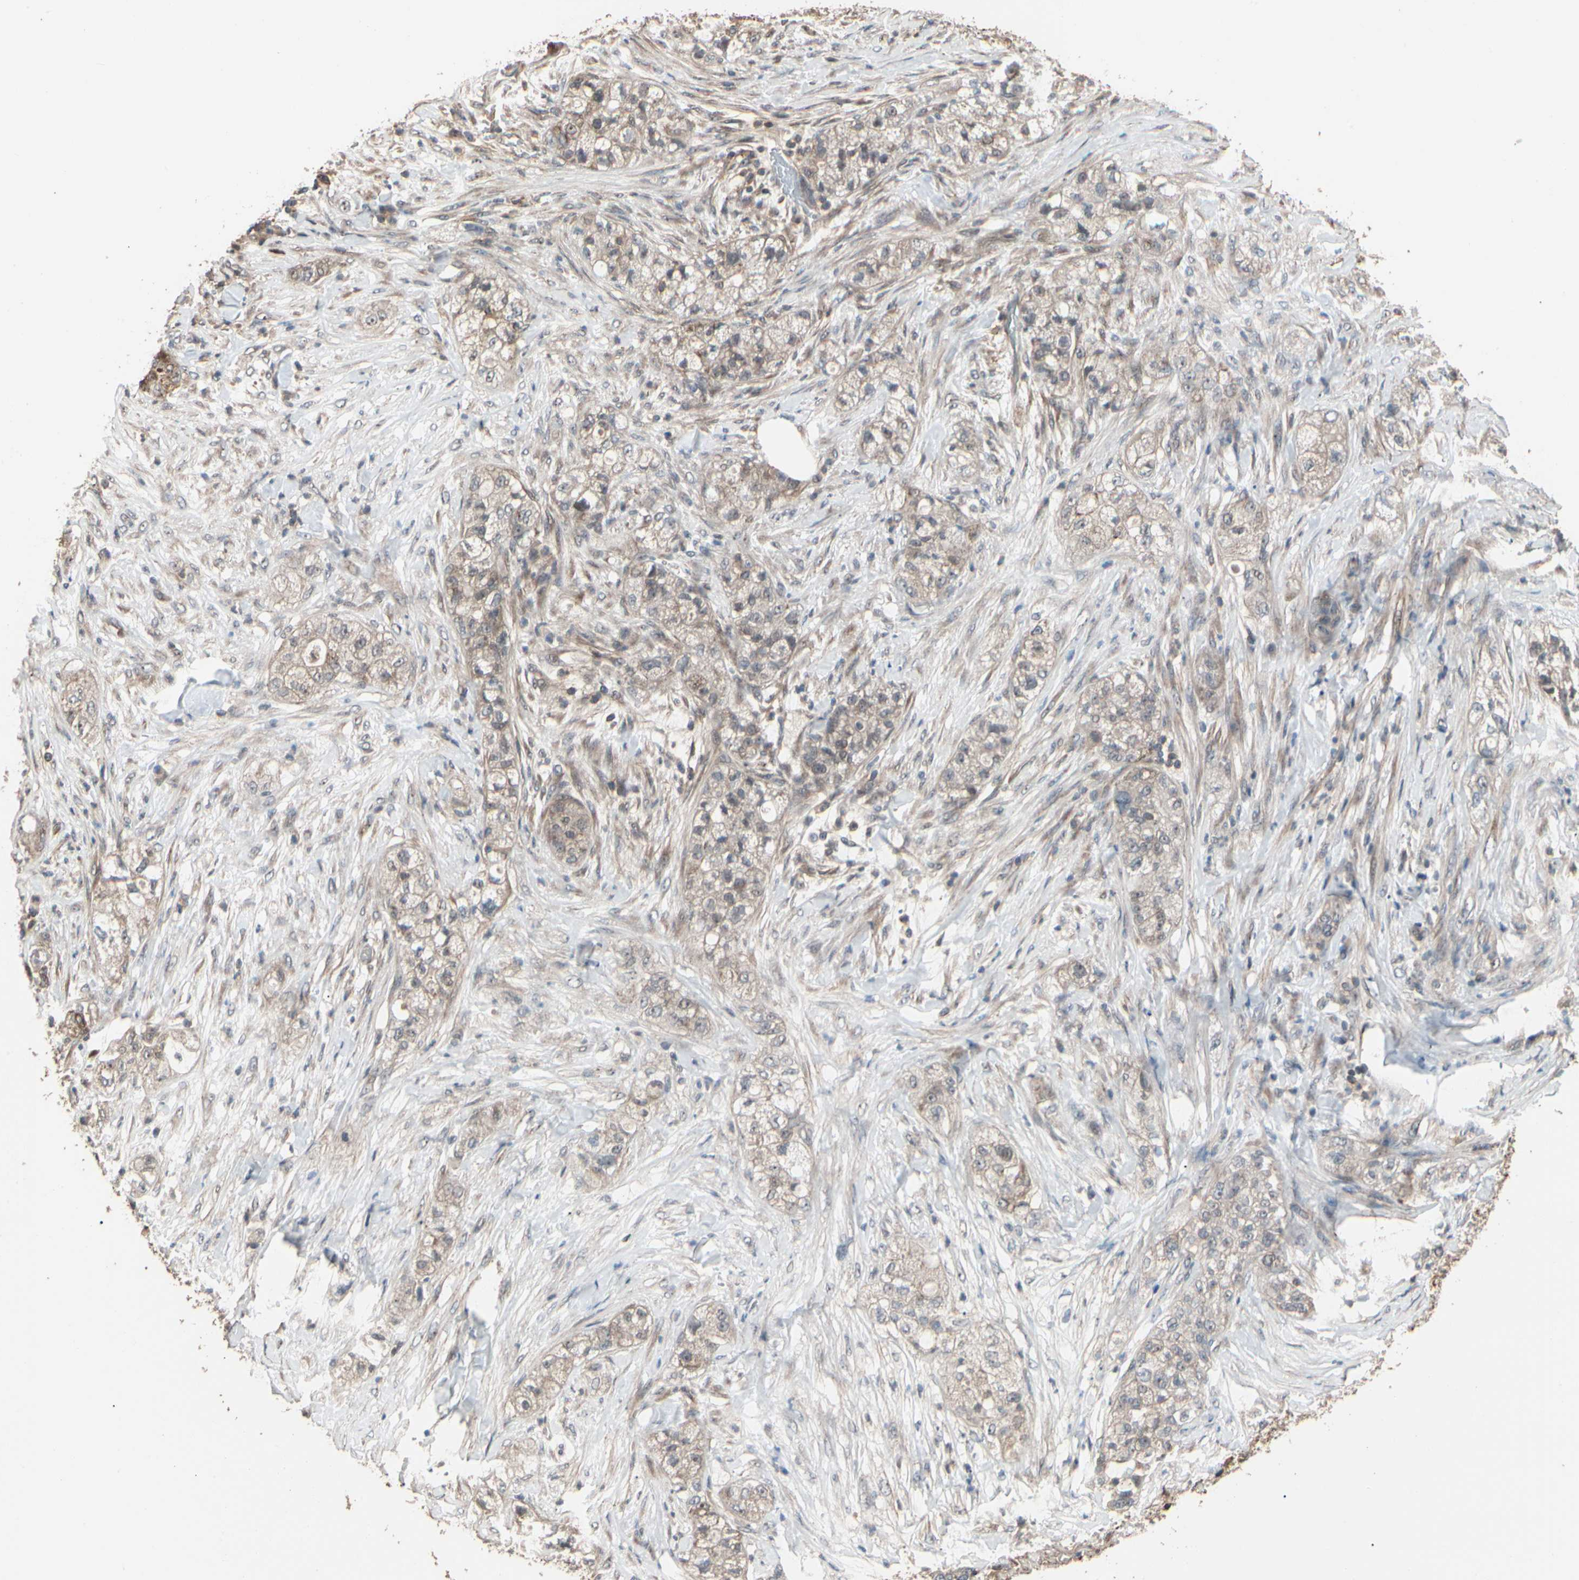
{"staining": {"intensity": "weak", "quantity": "25%-75%", "location": "cytoplasmic/membranous"}, "tissue": "pancreatic cancer", "cell_type": "Tumor cells", "image_type": "cancer", "snomed": [{"axis": "morphology", "description": "Adenocarcinoma, NOS"}, {"axis": "topography", "description": "Pancreas"}], "caption": "Human pancreatic cancer stained with a brown dye exhibits weak cytoplasmic/membranous positive expression in about 25%-75% of tumor cells.", "gene": "MAPK13", "patient": {"sex": "female", "age": 78}}